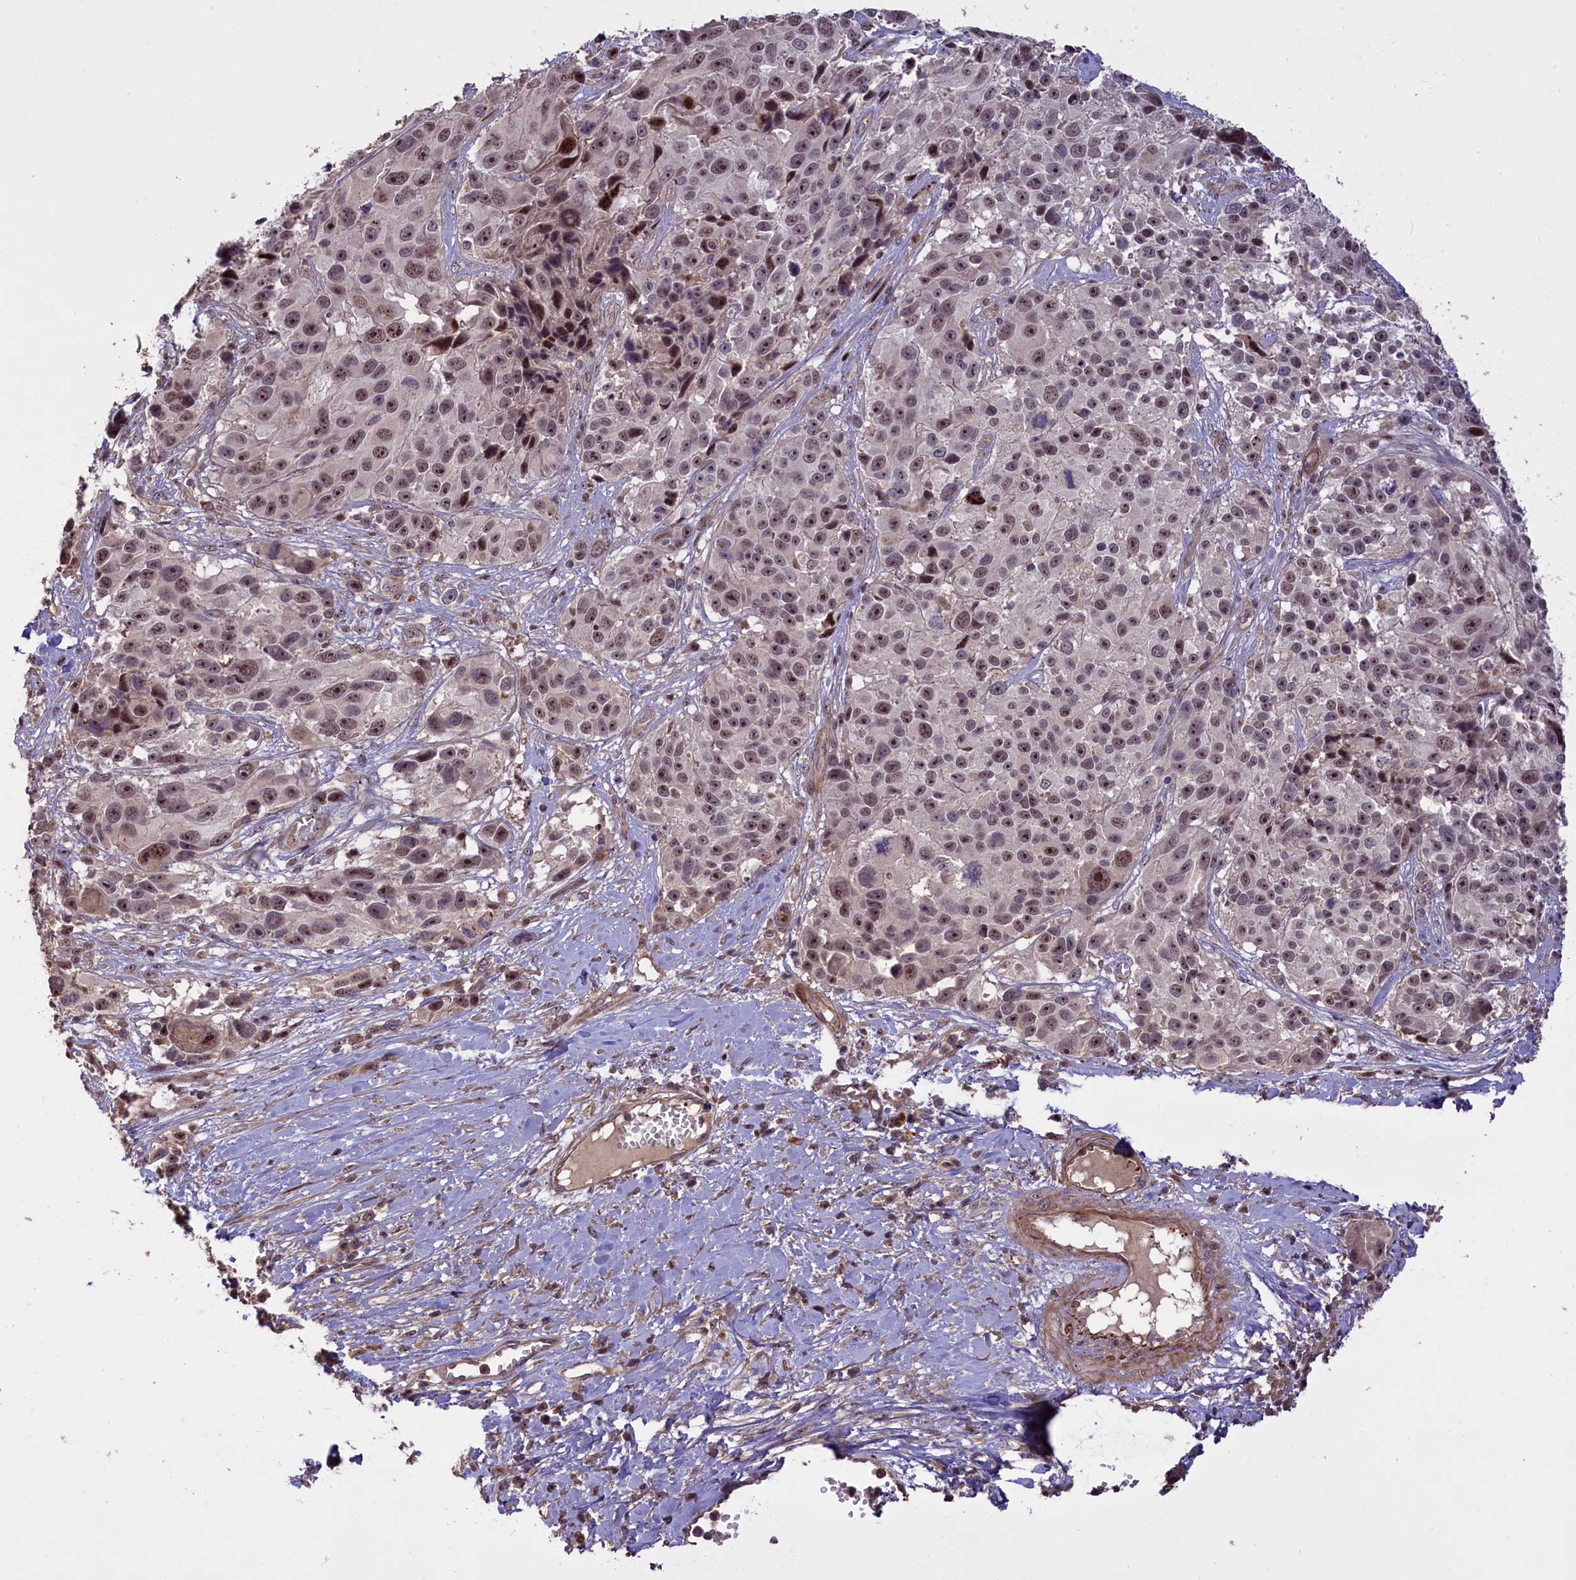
{"staining": {"intensity": "moderate", "quantity": ">75%", "location": "nuclear"}, "tissue": "melanoma", "cell_type": "Tumor cells", "image_type": "cancer", "snomed": [{"axis": "morphology", "description": "Malignant melanoma, NOS"}, {"axis": "topography", "description": "Skin"}], "caption": "Melanoma stained with IHC displays moderate nuclear positivity in about >75% of tumor cells. The staining was performed using DAB to visualize the protein expression in brown, while the nuclei were stained in blue with hematoxylin (Magnification: 20x).", "gene": "FUZ", "patient": {"sex": "male", "age": 84}}